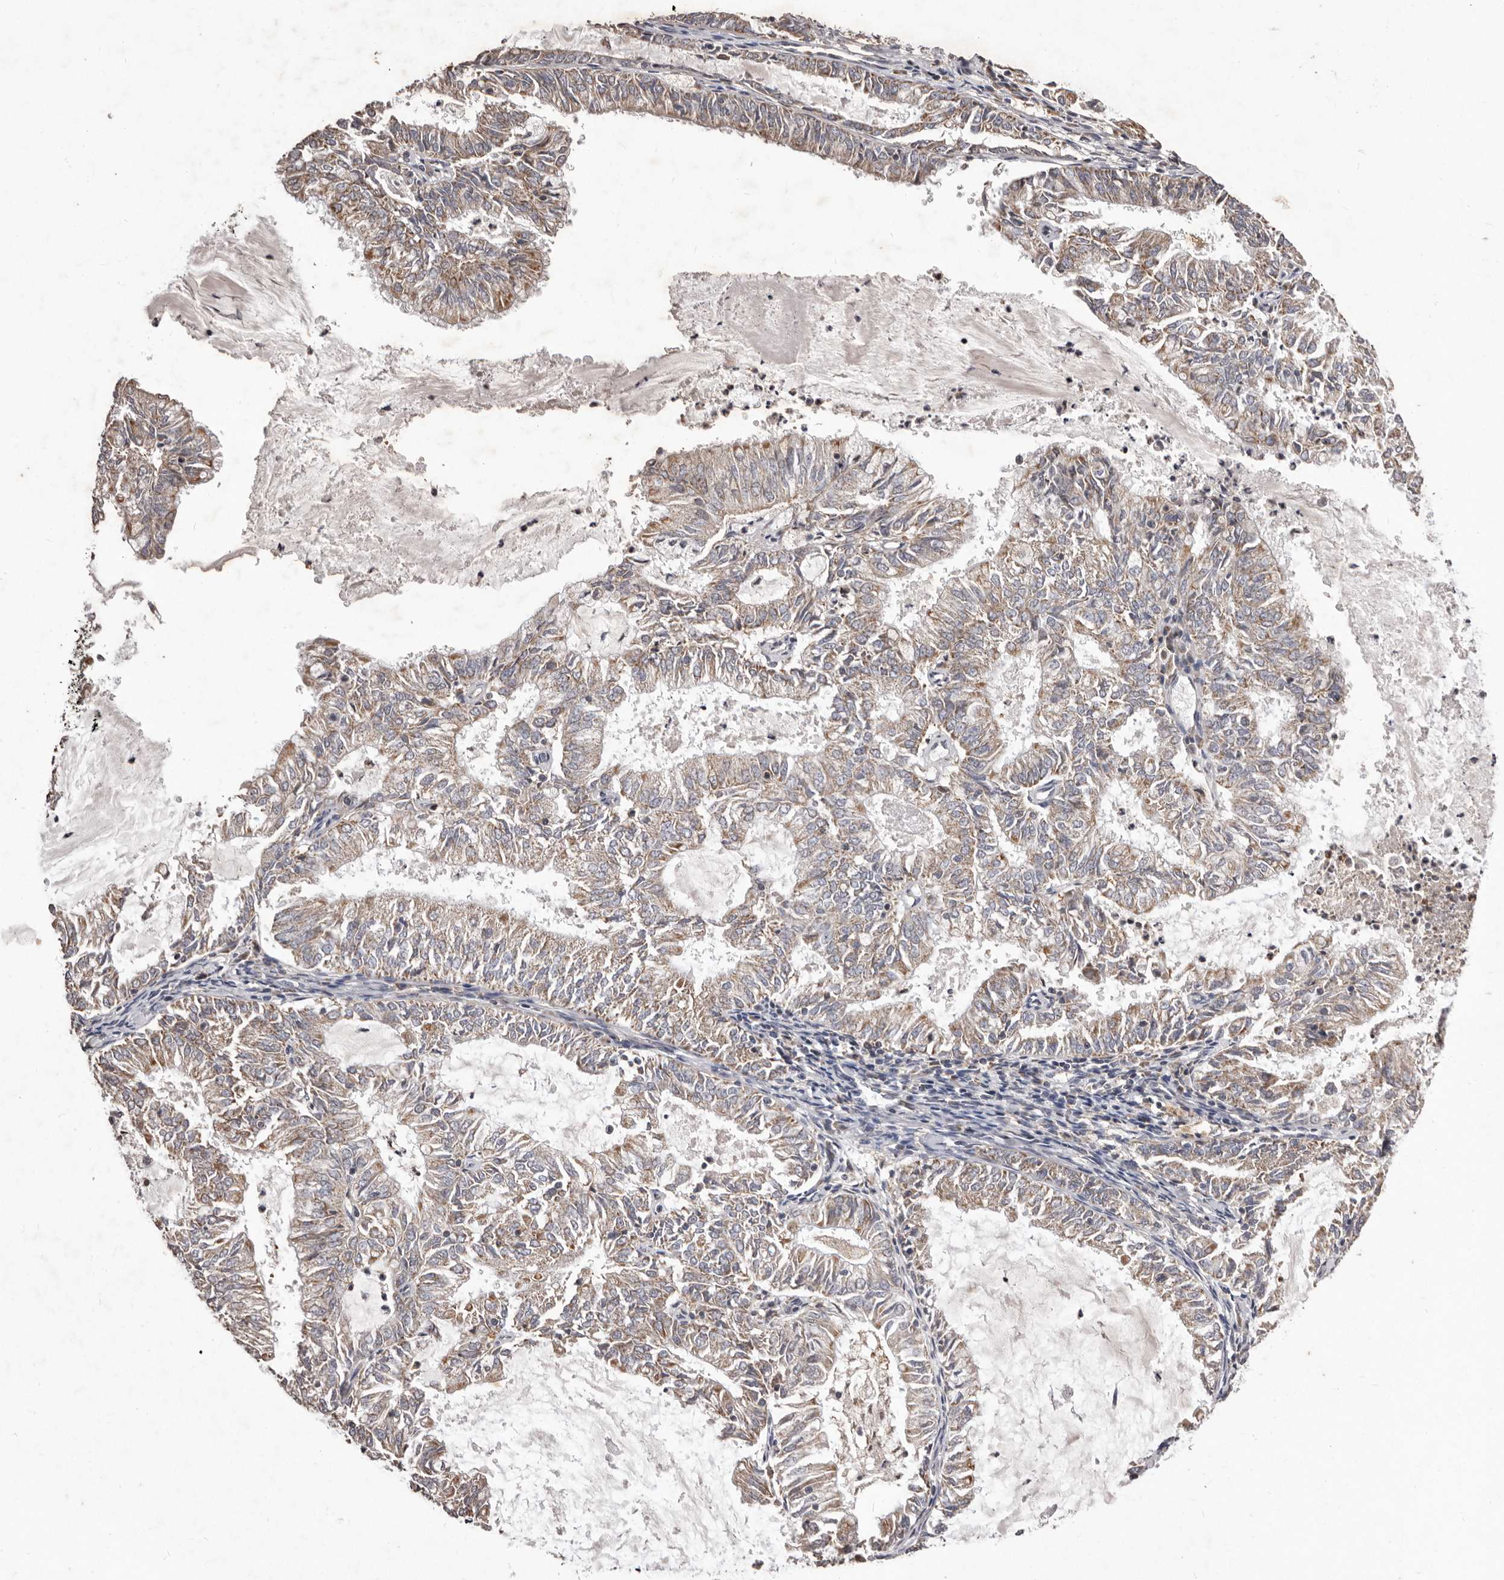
{"staining": {"intensity": "weak", "quantity": "25%-75%", "location": "cytoplasmic/membranous"}, "tissue": "endometrial cancer", "cell_type": "Tumor cells", "image_type": "cancer", "snomed": [{"axis": "morphology", "description": "Adenocarcinoma, NOS"}, {"axis": "topography", "description": "Endometrium"}], "caption": "Tumor cells demonstrate weak cytoplasmic/membranous expression in approximately 25%-75% of cells in endometrial cancer. (DAB (3,3'-diaminobenzidine) IHC with brightfield microscopy, high magnification).", "gene": "CXCL14", "patient": {"sex": "female", "age": 57}}